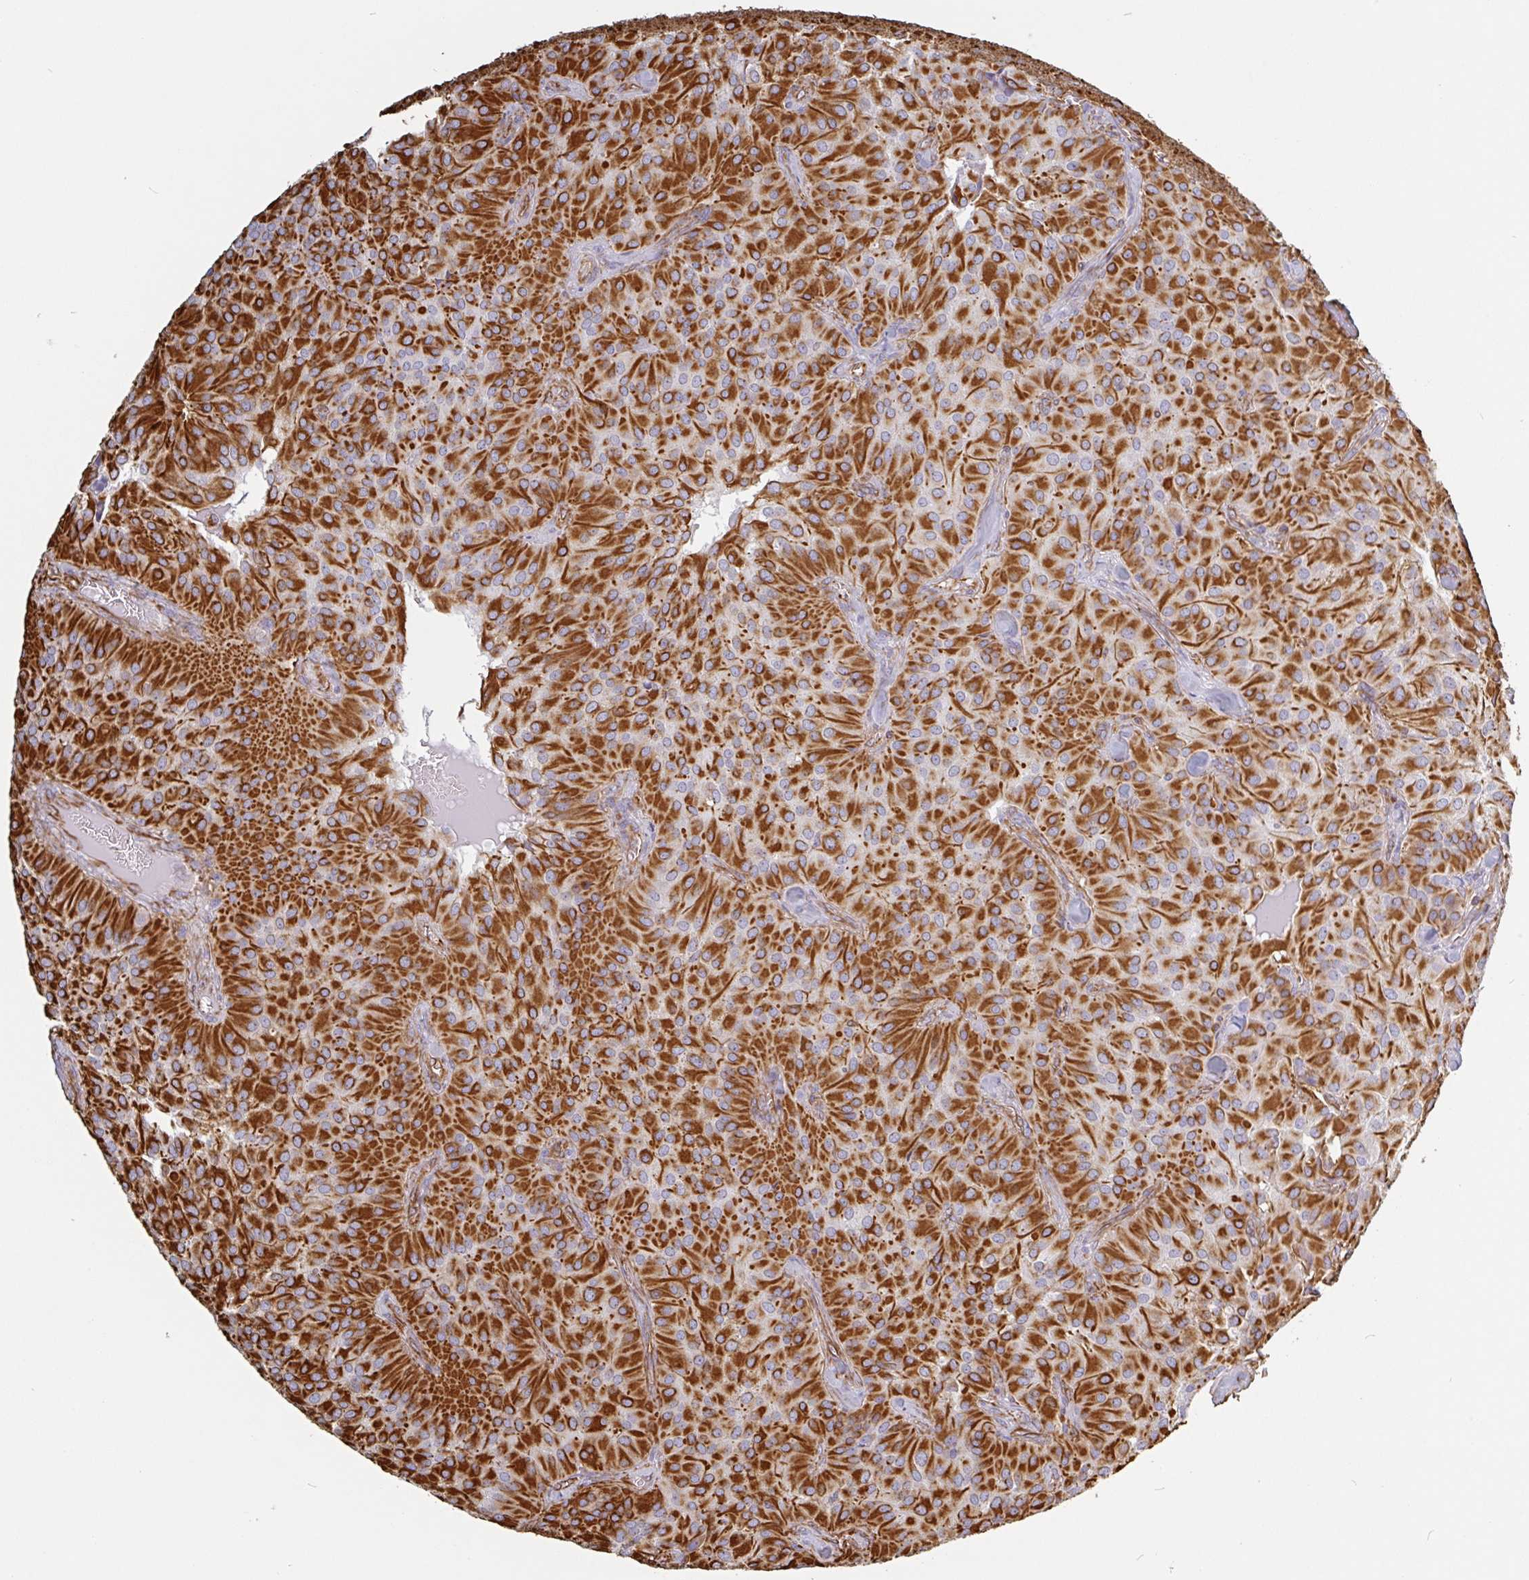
{"staining": {"intensity": "strong", "quantity": ">75%", "location": "cytoplasmic/membranous"}, "tissue": "glioma", "cell_type": "Tumor cells", "image_type": "cancer", "snomed": [{"axis": "morphology", "description": "Glioma, malignant, Low grade"}, {"axis": "topography", "description": "Brain"}], "caption": "Immunohistochemistry (DAB (3,3'-diaminobenzidine)) staining of human glioma displays strong cytoplasmic/membranous protein positivity in about >75% of tumor cells.", "gene": "PPFIA1", "patient": {"sex": "male", "age": 42}}